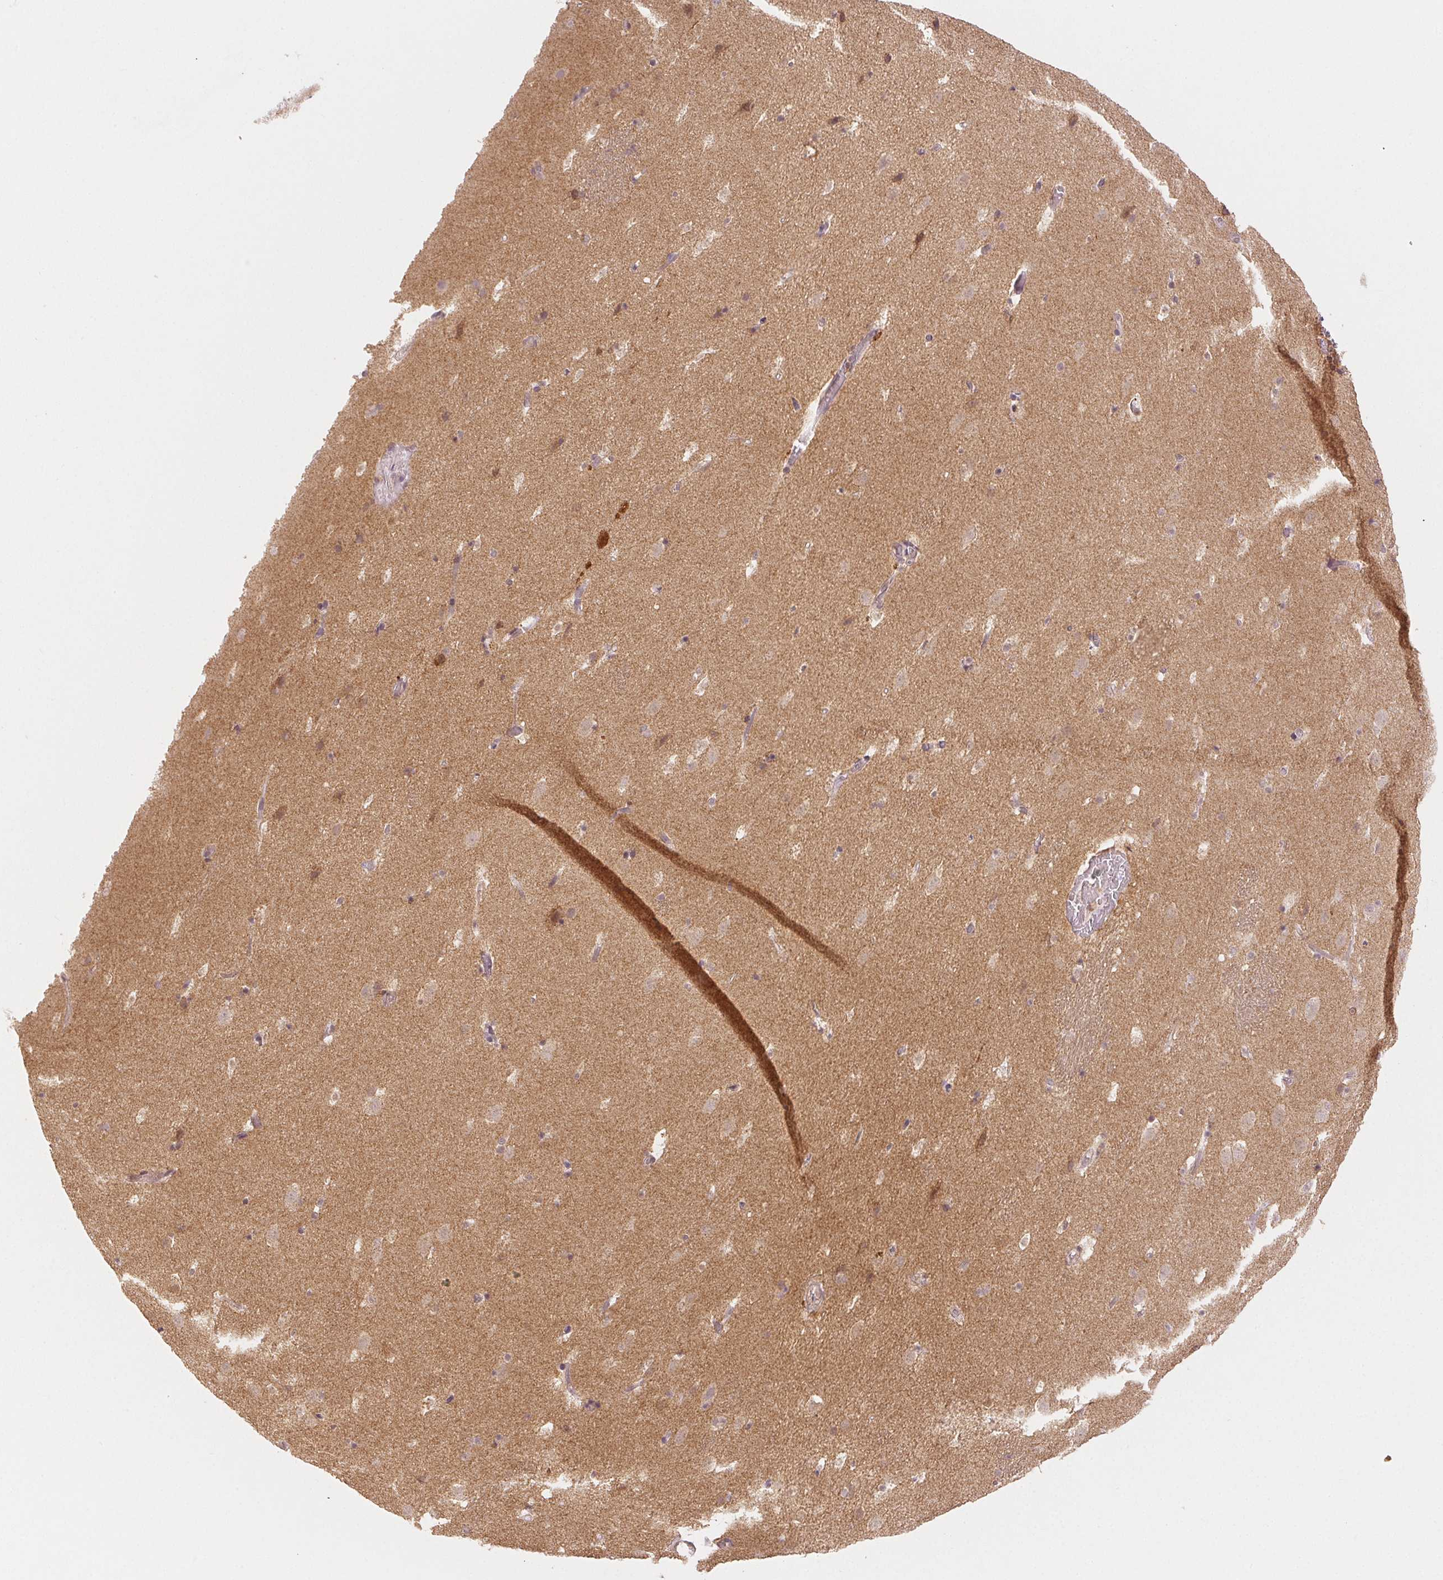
{"staining": {"intensity": "negative", "quantity": "none", "location": "none"}, "tissue": "caudate", "cell_type": "Glial cells", "image_type": "normal", "snomed": [{"axis": "morphology", "description": "Normal tissue, NOS"}, {"axis": "topography", "description": "Lateral ventricle wall"}], "caption": "DAB immunohistochemical staining of normal caudate exhibits no significant positivity in glial cells. (DAB IHC with hematoxylin counter stain).", "gene": "MAPK14", "patient": {"sex": "male", "age": 37}}